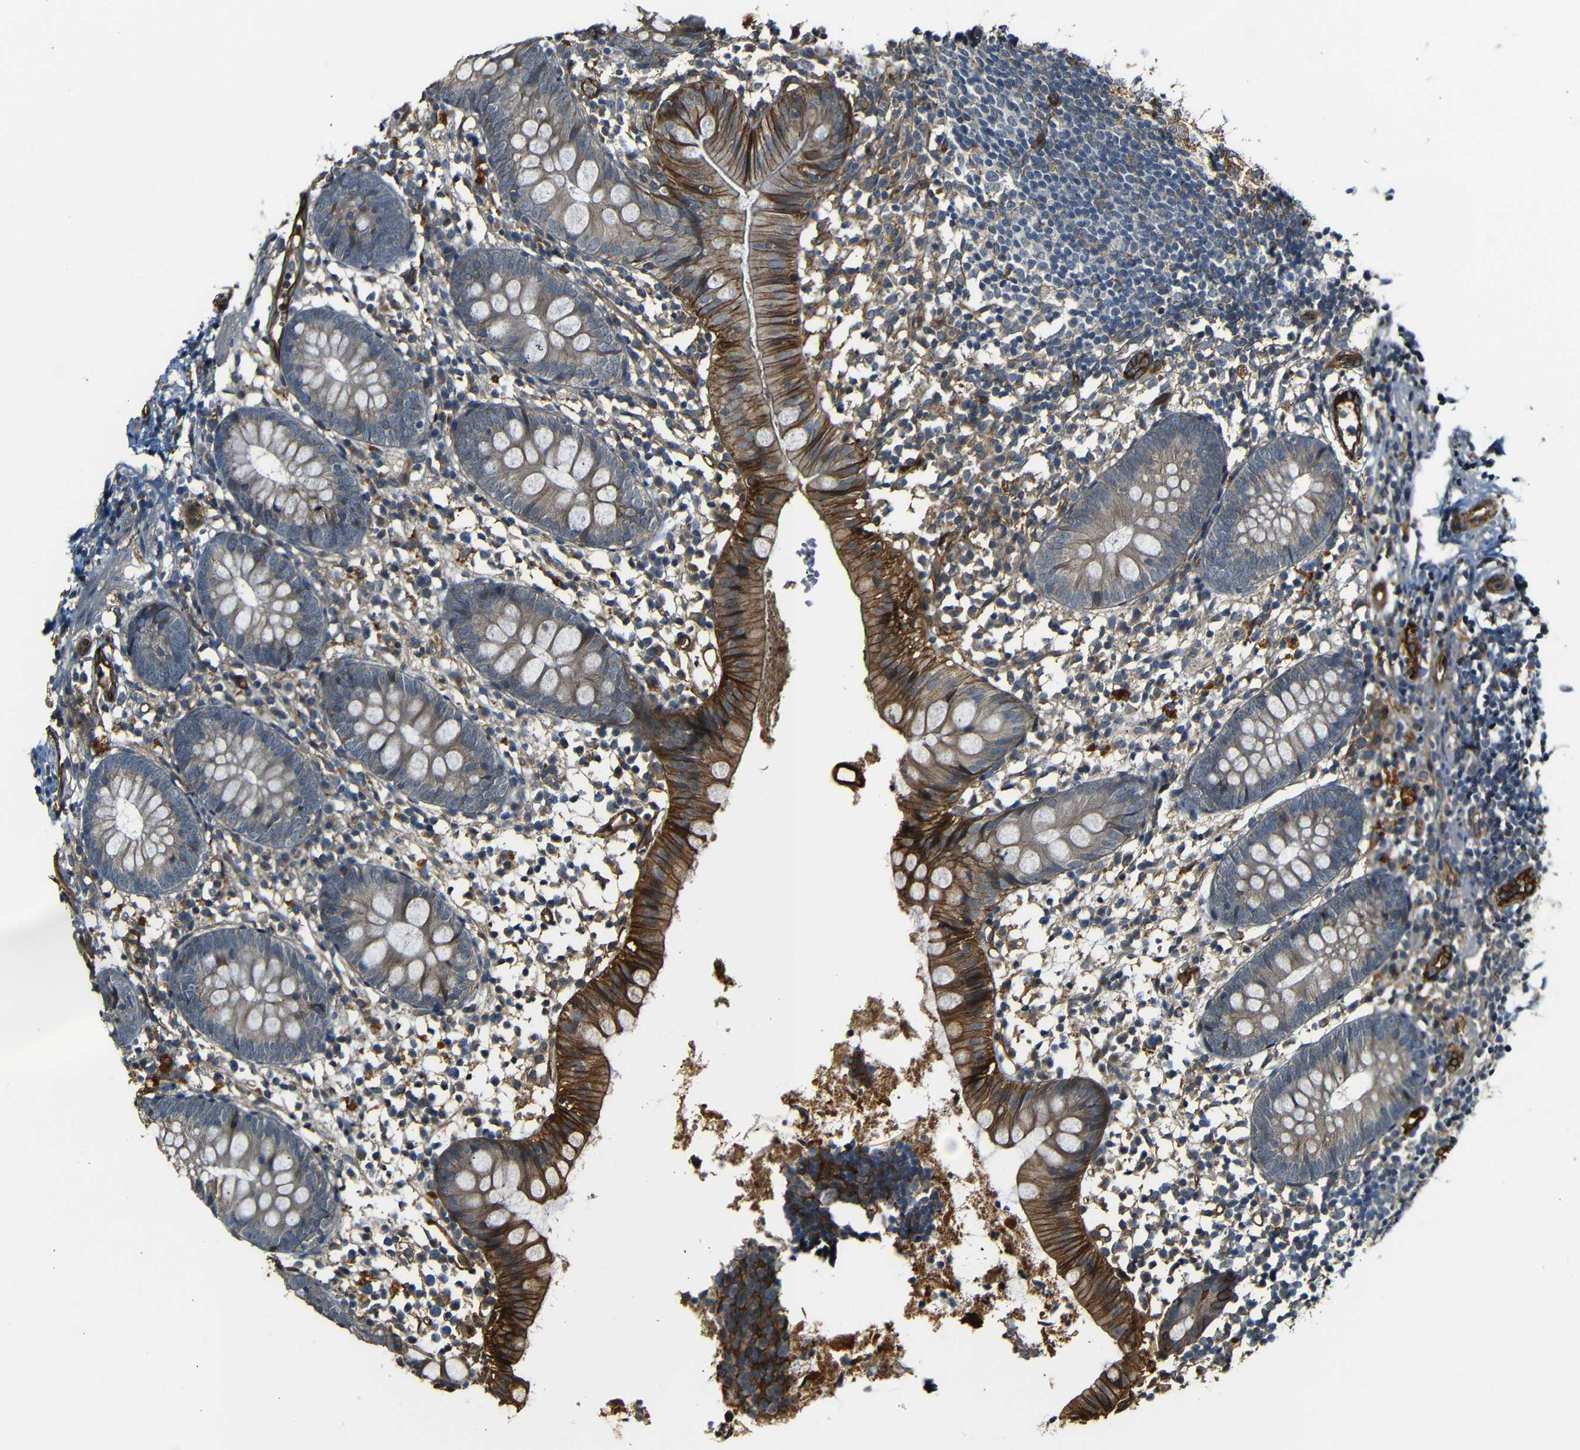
{"staining": {"intensity": "moderate", "quantity": ">75%", "location": "cytoplasmic/membranous"}, "tissue": "appendix", "cell_type": "Glandular cells", "image_type": "normal", "snomed": [{"axis": "morphology", "description": "Normal tissue, NOS"}, {"axis": "topography", "description": "Appendix"}], "caption": "Protein staining of benign appendix reveals moderate cytoplasmic/membranous positivity in about >75% of glandular cells. Using DAB (brown) and hematoxylin (blue) stains, captured at high magnification using brightfield microscopy.", "gene": "RELL1", "patient": {"sex": "female", "age": 20}}